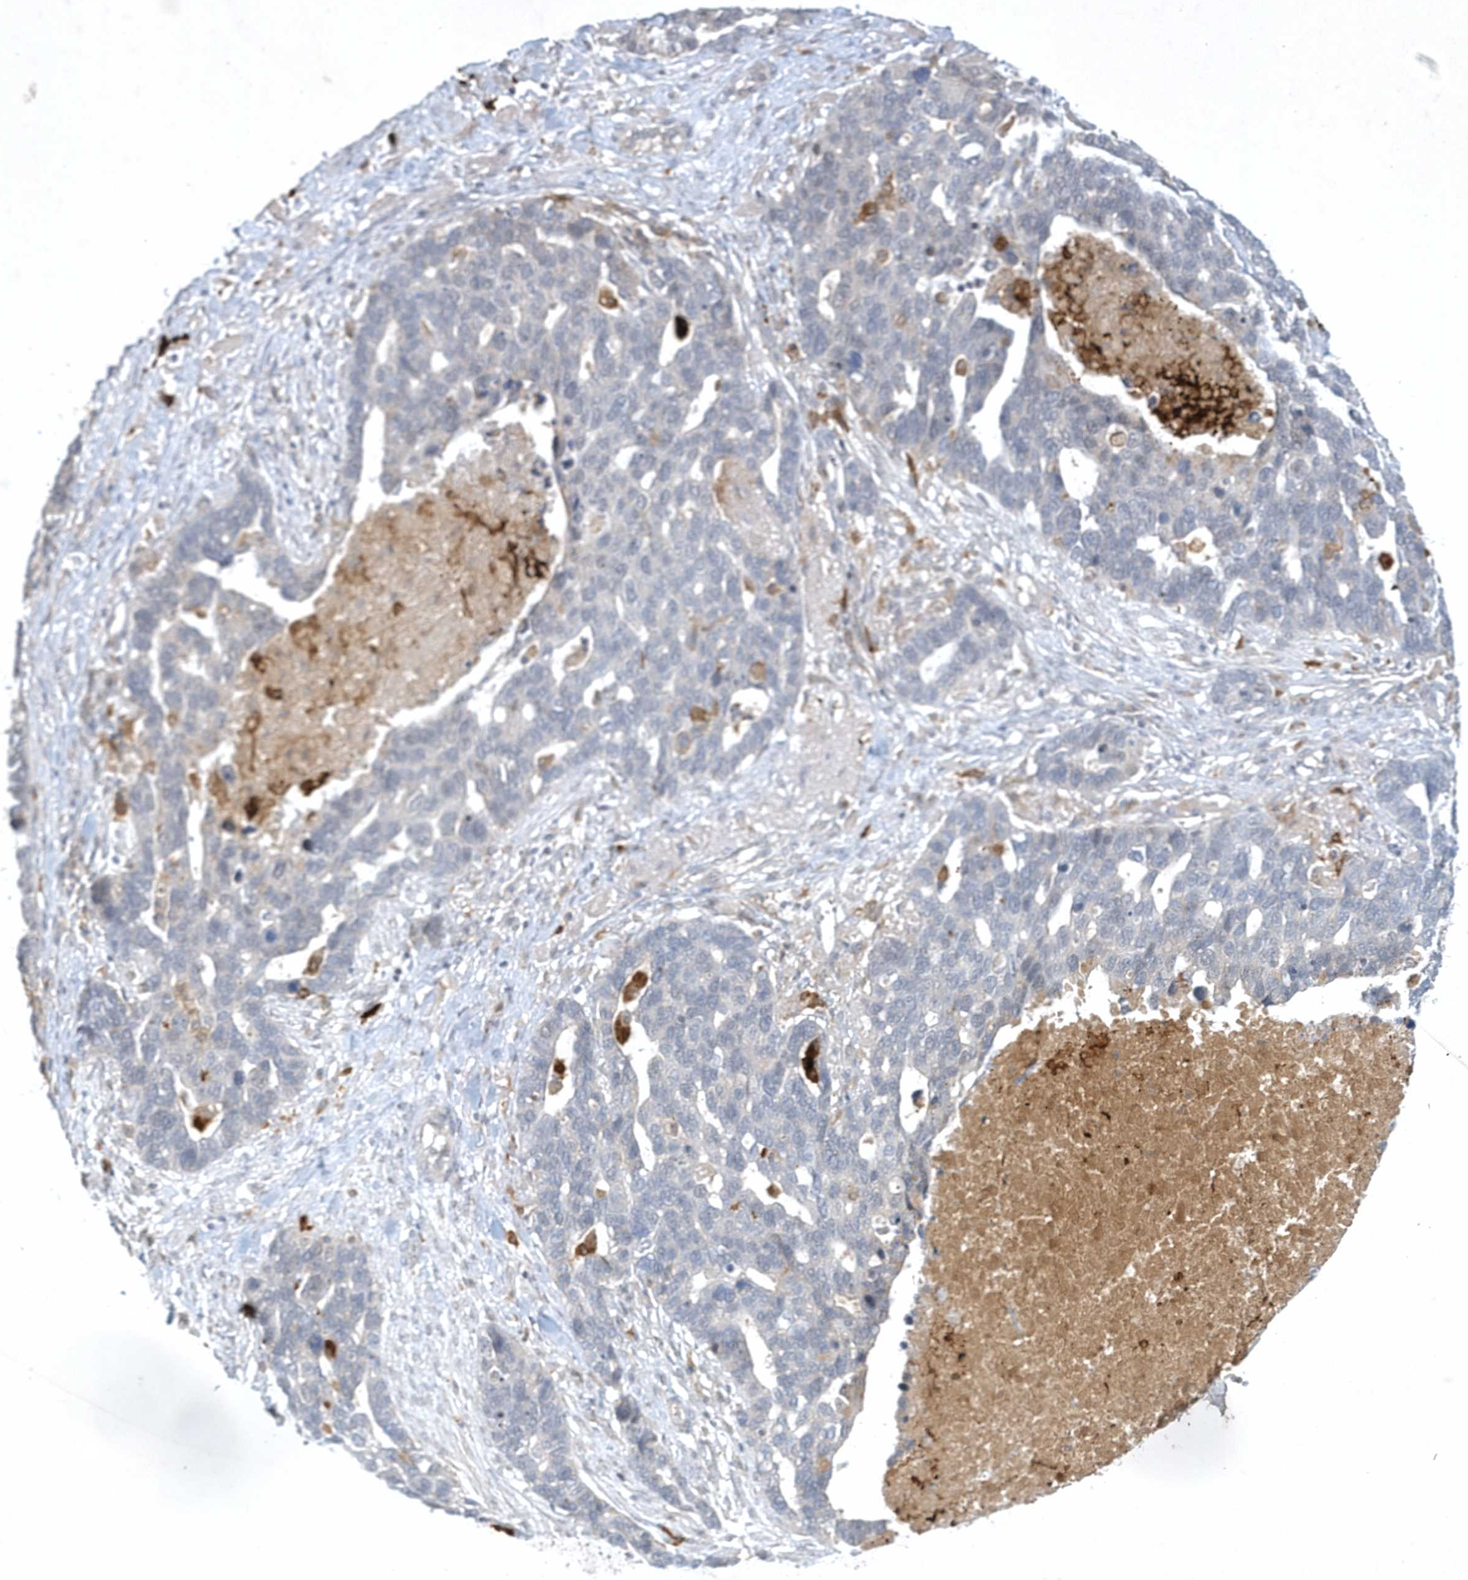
{"staining": {"intensity": "weak", "quantity": "<25%", "location": "cytoplasmic/membranous"}, "tissue": "ovarian cancer", "cell_type": "Tumor cells", "image_type": "cancer", "snomed": [{"axis": "morphology", "description": "Cystadenocarcinoma, serous, NOS"}, {"axis": "topography", "description": "Ovary"}], "caption": "High power microscopy micrograph of an IHC micrograph of ovarian cancer, revealing no significant staining in tumor cells. The staining was performed using DAB (3,3'-diaminobenzidine) to visualize the protein expression in brown, while the nuclei were stained in blue with hematoxylin (Magnification: 20x).", "gene": "THG1L", "patient": {"sex": "female", "age": 54}}